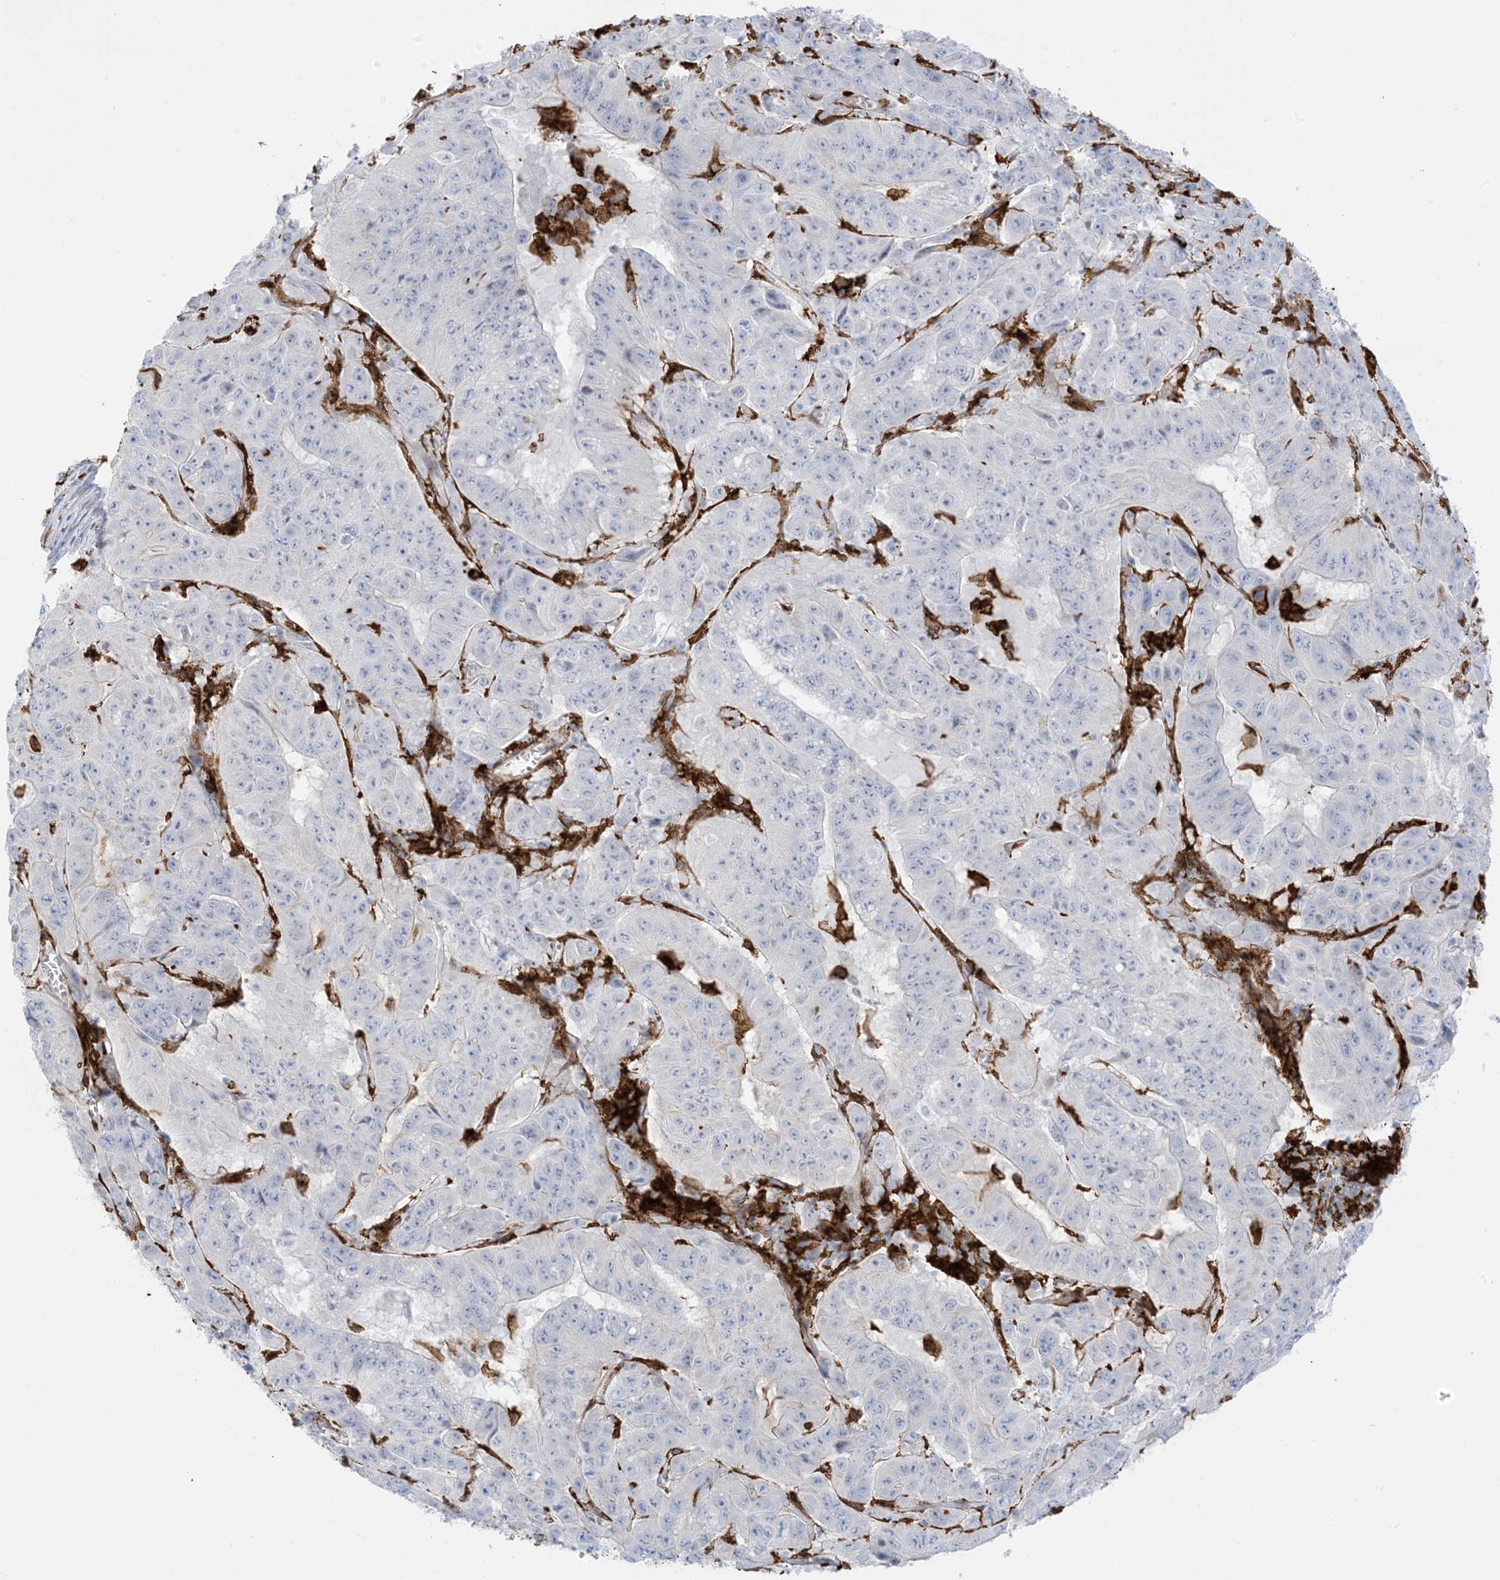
{"staining": {"intensity": "negative", "quantity": "none", "location": "none"}, "tissue": "pancreatic cancer", "cell_type": "Tumor cells", "image_type": "cancer", "snomed": [{"axis": "morphology", "description": "Adenocarcinoma, NOS"}, {"axis": "topography", "description": "Pancreas"}], "caption": "Tumor cells show no significant expression in adenocarcinoma (pancreatic).", "gene": "ICMT", "patient": {"sex": "male", "age": 63}}